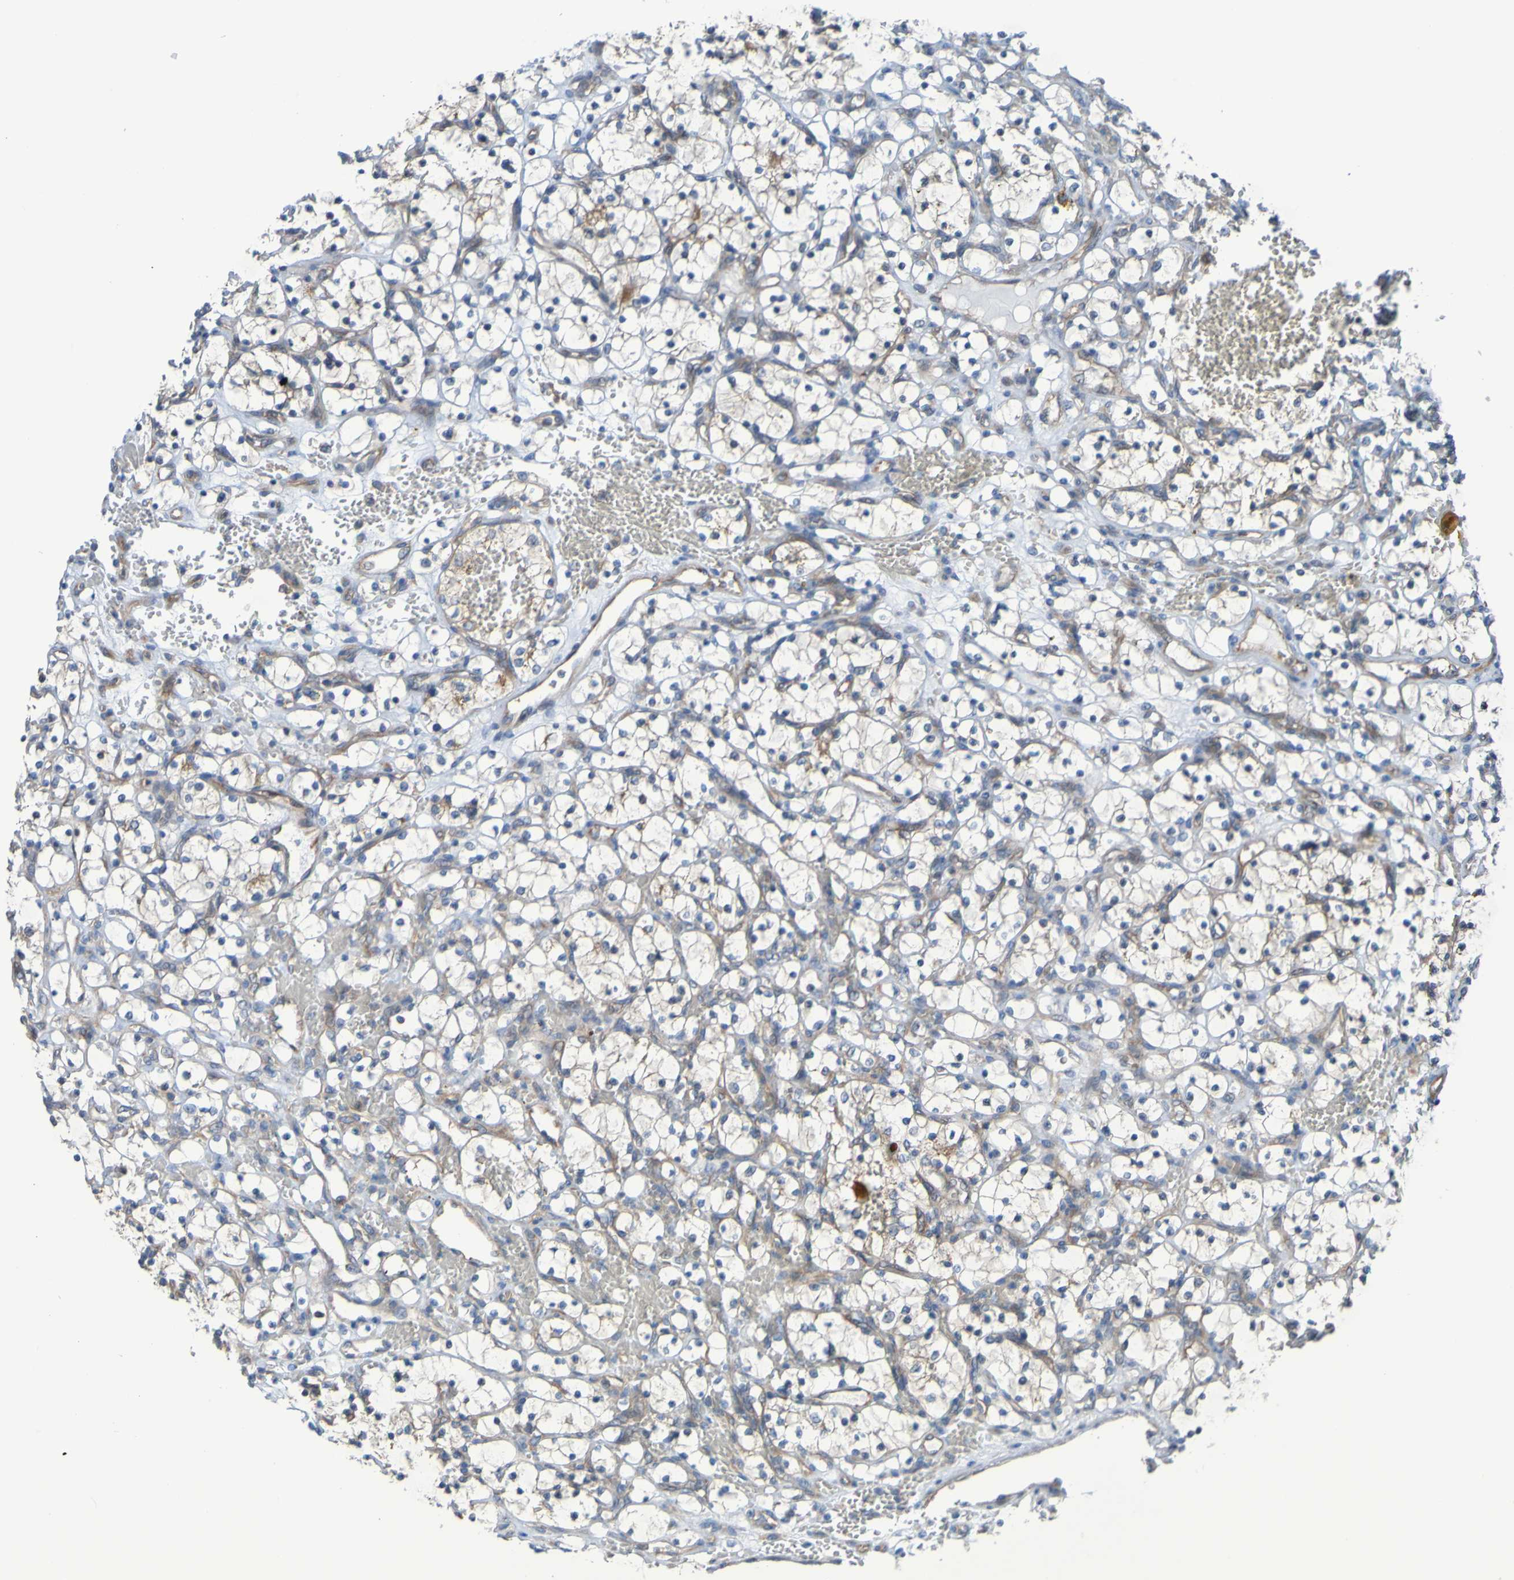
{"staining": {"intensity": "weak", "quantity": "25%-75%", "location": "cytoplasmic/membranous"}, "tissue": "renal cancer", "cell_type": "Tumor cells", "image_type": "cancer", "snomed": [{"axis": "morphology", "description": "Adenocarcinoma, NOS"}, {"axis": "topography", "description": "Kidney"}], "caption": "Protein staining shows weak cytoplasmic/membranous expression in about 25%-75% of tumor cells in renal adenocarcinoma.", "gene": "NPRL3", "patient": {"sex": "female", "age": 69}}